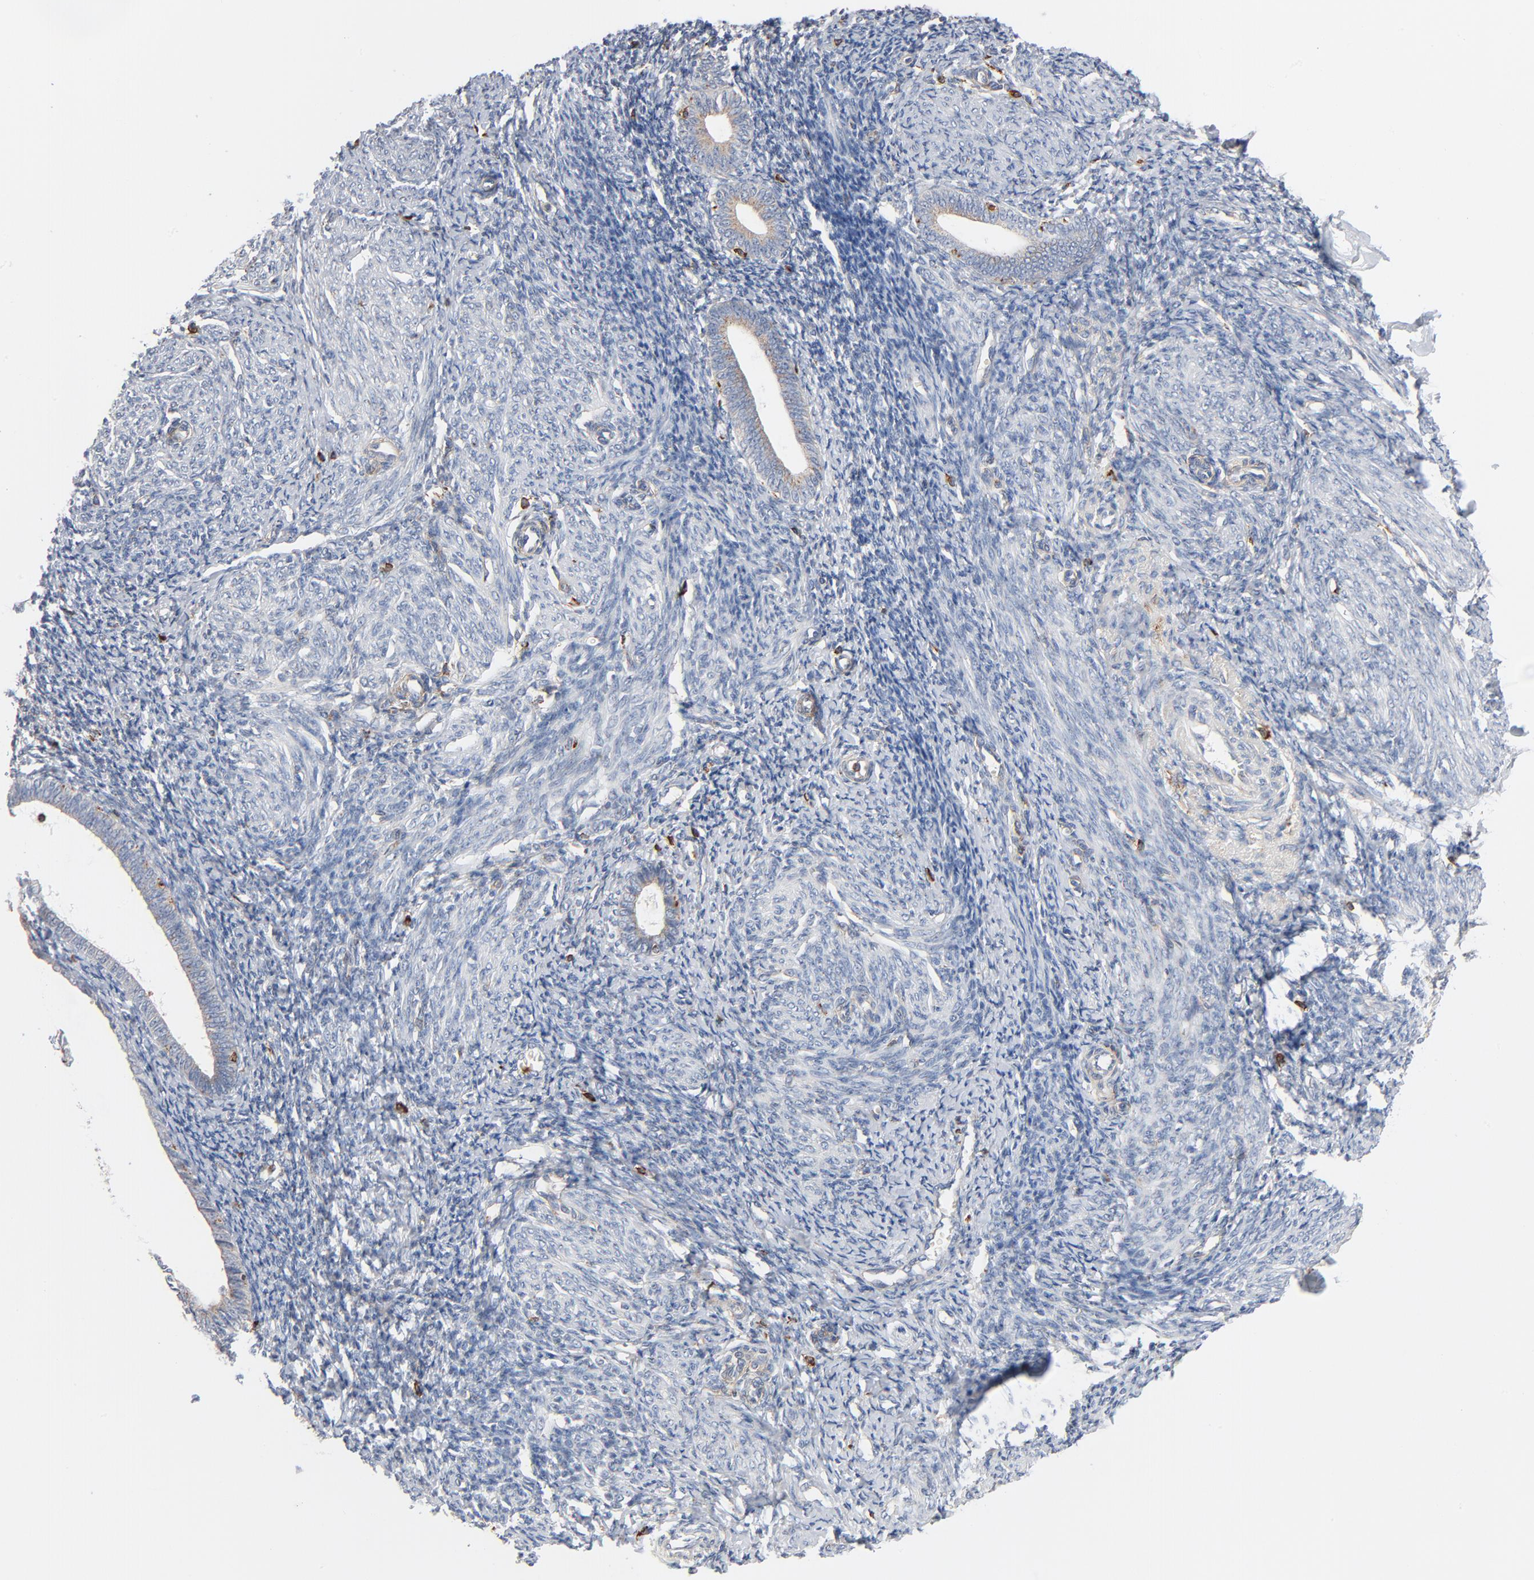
{"staining": {"intensity": "negative", "quantity": "none", "location": "none"}, "tissue": "endometrium", "cell_type": "Cells in endometrial stroma", "image_type": "normal", "snomed": [{"axis": "morphology", "description": "Normal tissue, NOS"}, {"axis": "topography", "description": "Endometrium"}], "caption": "IHC photomicrograph of benign endometrium: human endometrium stained with DAB reveals no significant protein positivity in cells in endometrial stroma.", "gene": "SH3KBP1", "patient": {"sex": "female", "age": 57}}